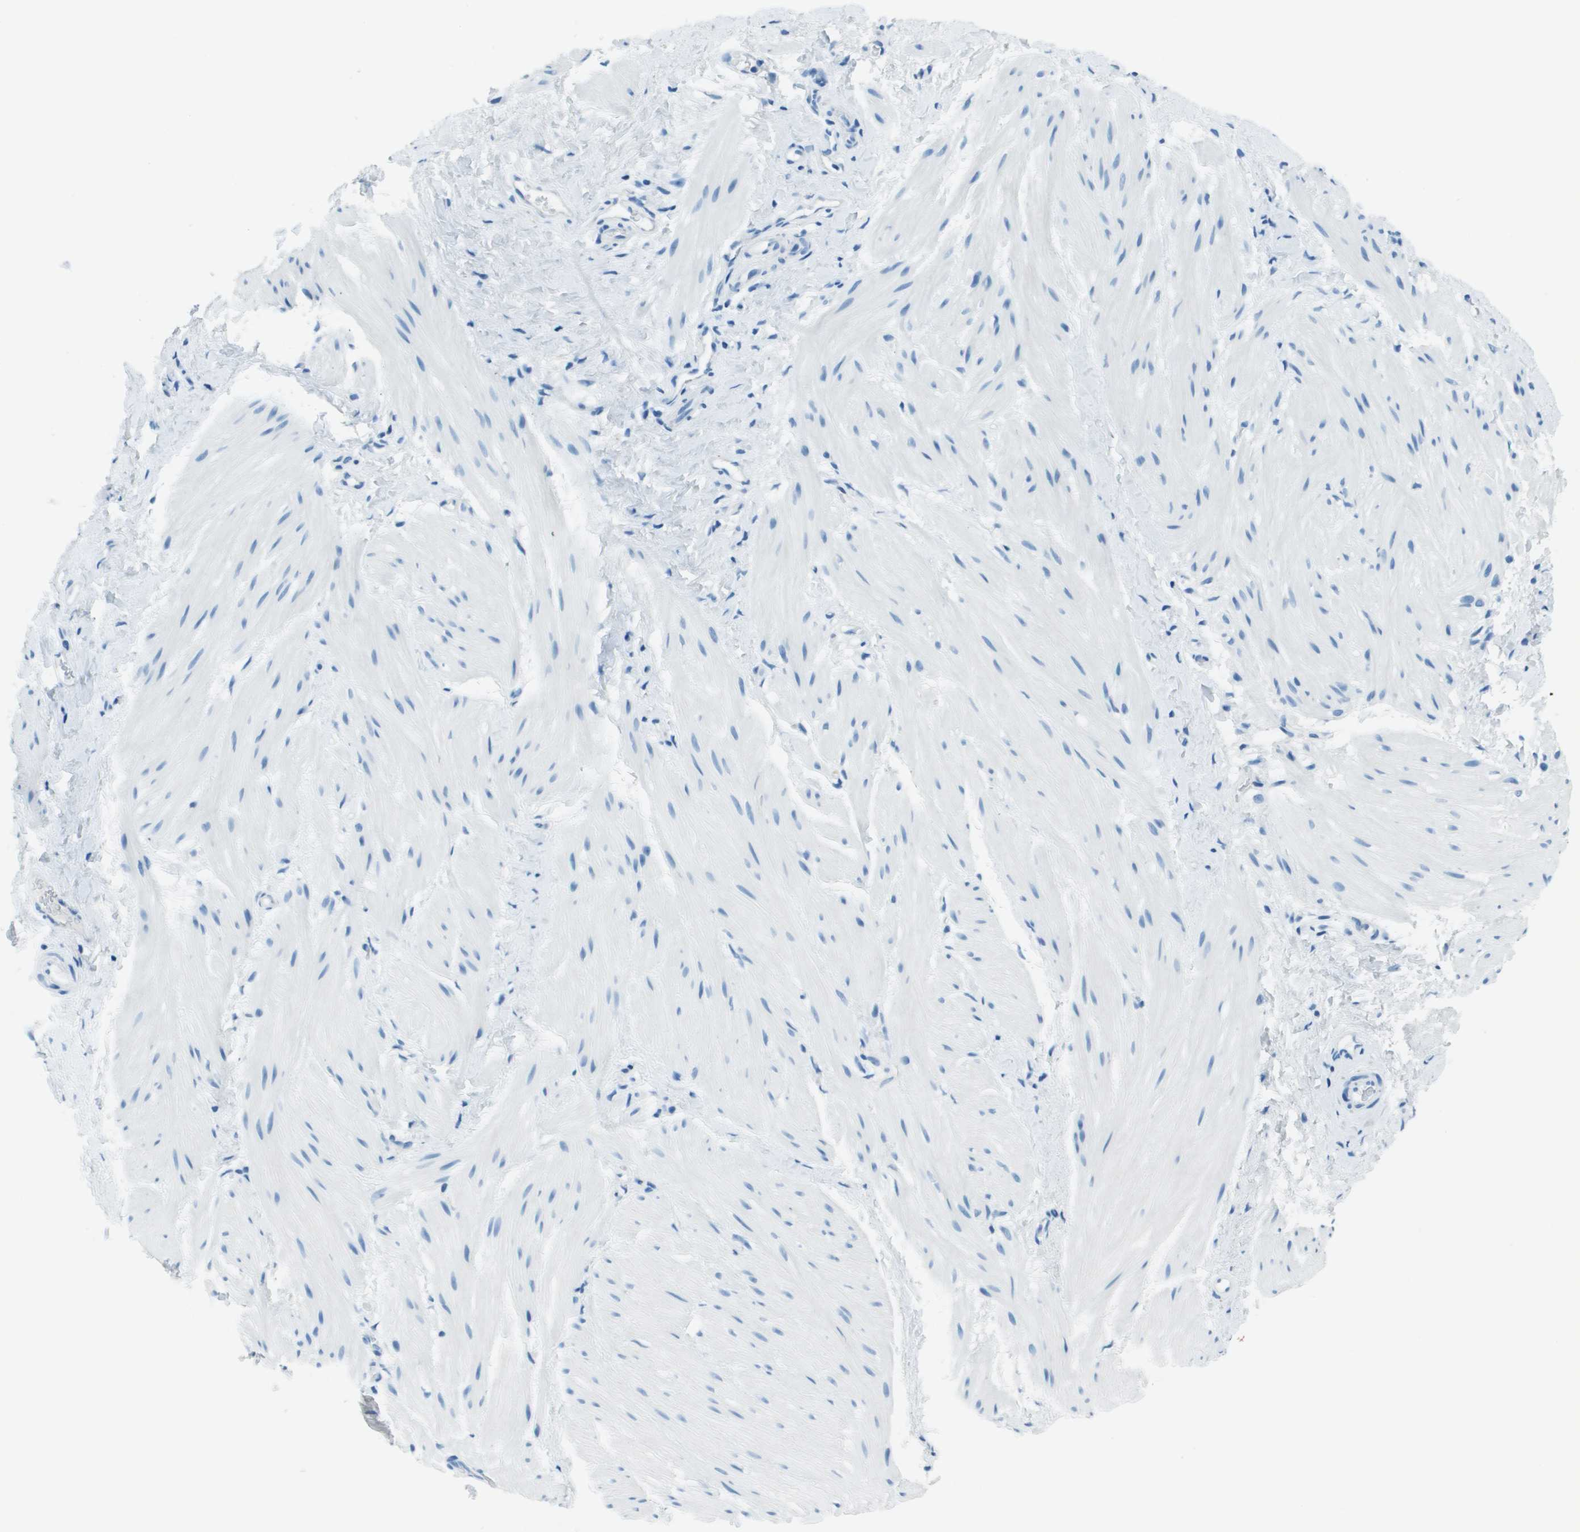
{"staining": {"intensity": "negative", "quantity": "none", "location": "none"}, "tissue": "smooth muscle", "cell_type": "Smooth muscle cells", "image_type": "normal", "snomed": [{"axis": "morphology", "description": "Normal tissue, NOS"}, {"axis": "topography", "description": "Smooth muscle"}], "caption": "Immunohistochemistry of normal smooth muscle shows no expression in smooth muscle cells. The staining is performed using DAB (3,3'-diaminobenzidine) brown chromogen with nuclei counter-stained in using hematoxylin.", "gene": "SLC16A10", "patient": {"sex": "male", "age": 16}}